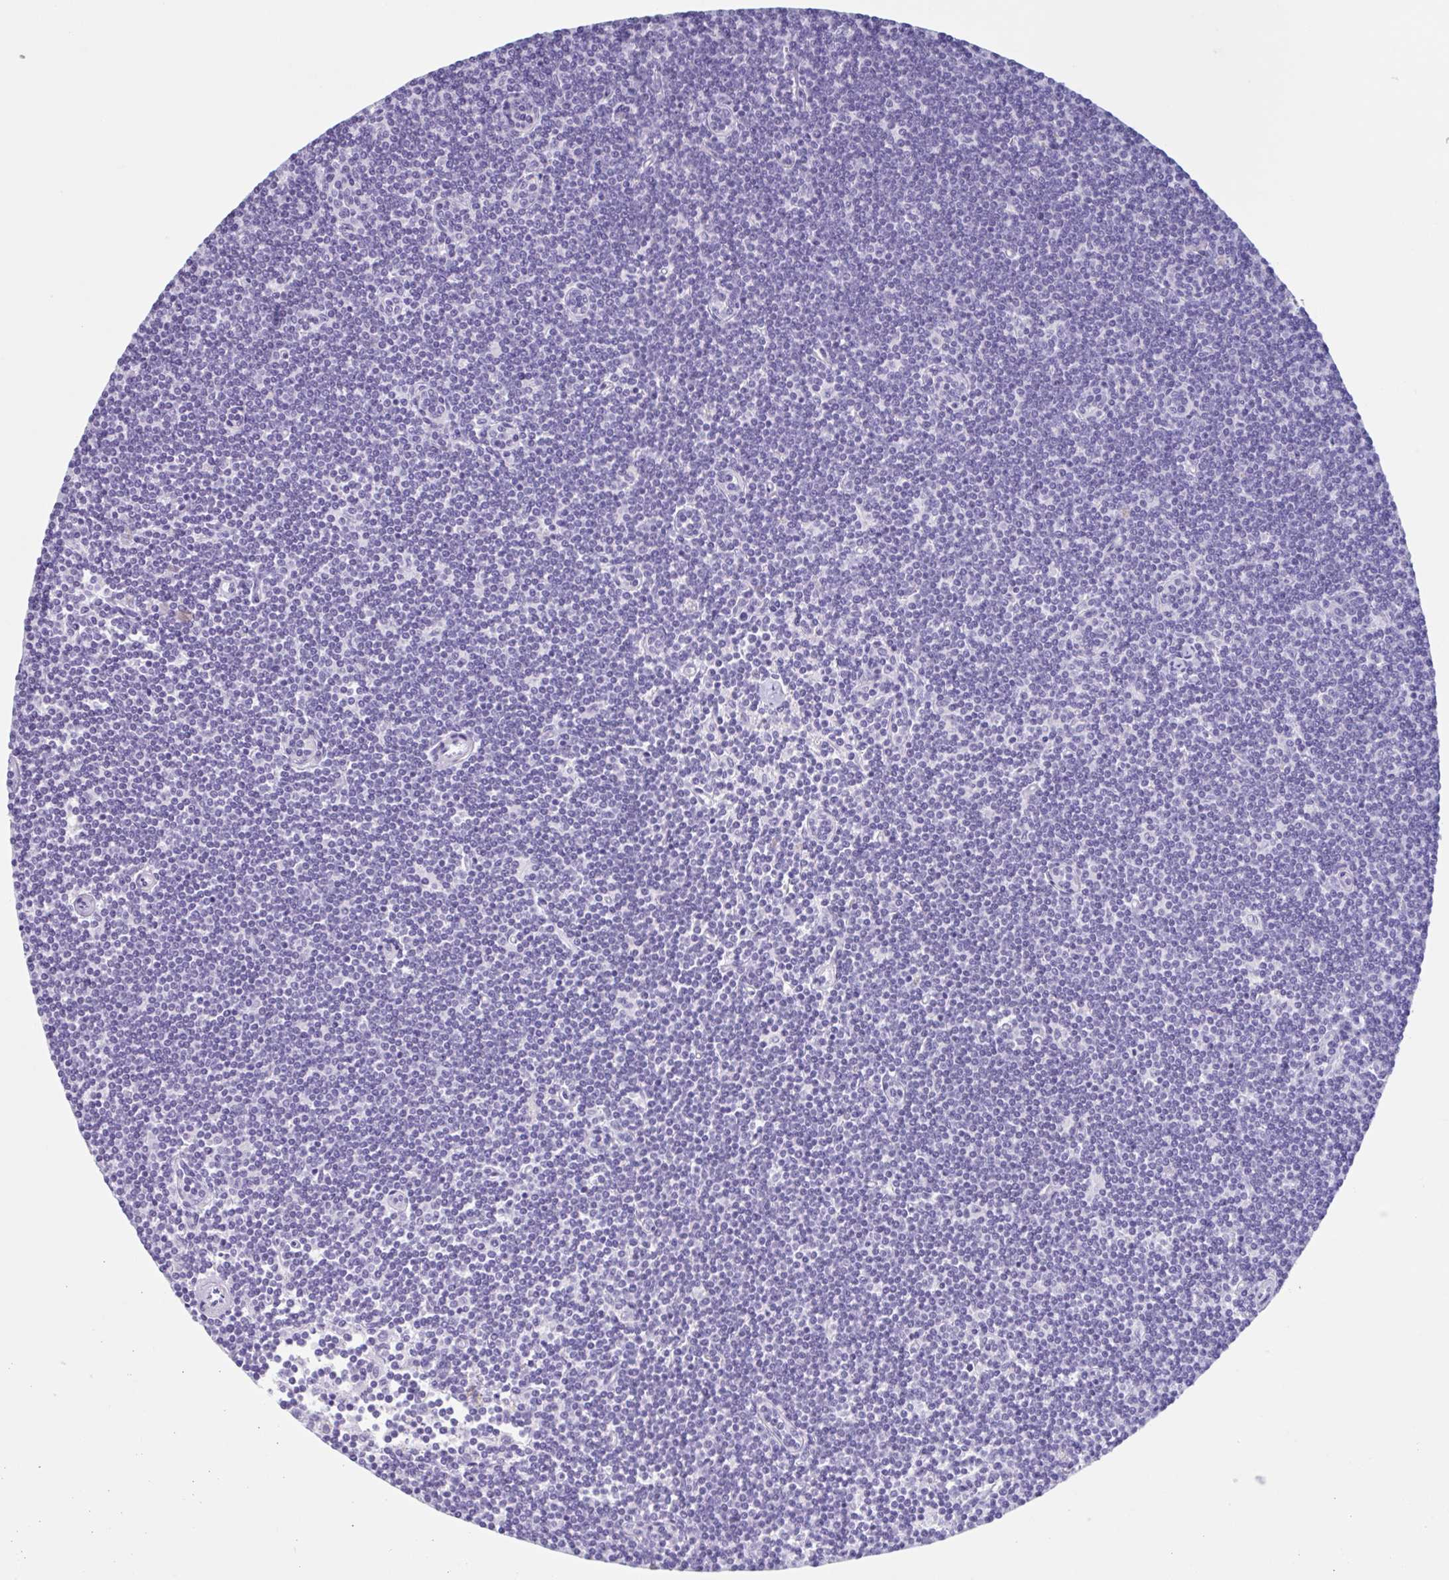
{"staining": {"intensity": "negative", "quantity": "none", "location": "none"}, "tissue": "lymphoma", "cell_type": "Tumor cells", "image_type": "cancer", "snomed": [{"axis": "morphology", "description": "Malignant lymphoma, non-Hodgkin's type, Low grade"}, {"axis": "topography", "description": "Lymph node"}], "caption": "An IHC micrograph of lymphoma is shown. There is no staining in tumor cells of lymphoma.", "gene": "USP35", "patient": {"sex": "female", "age": 73}}